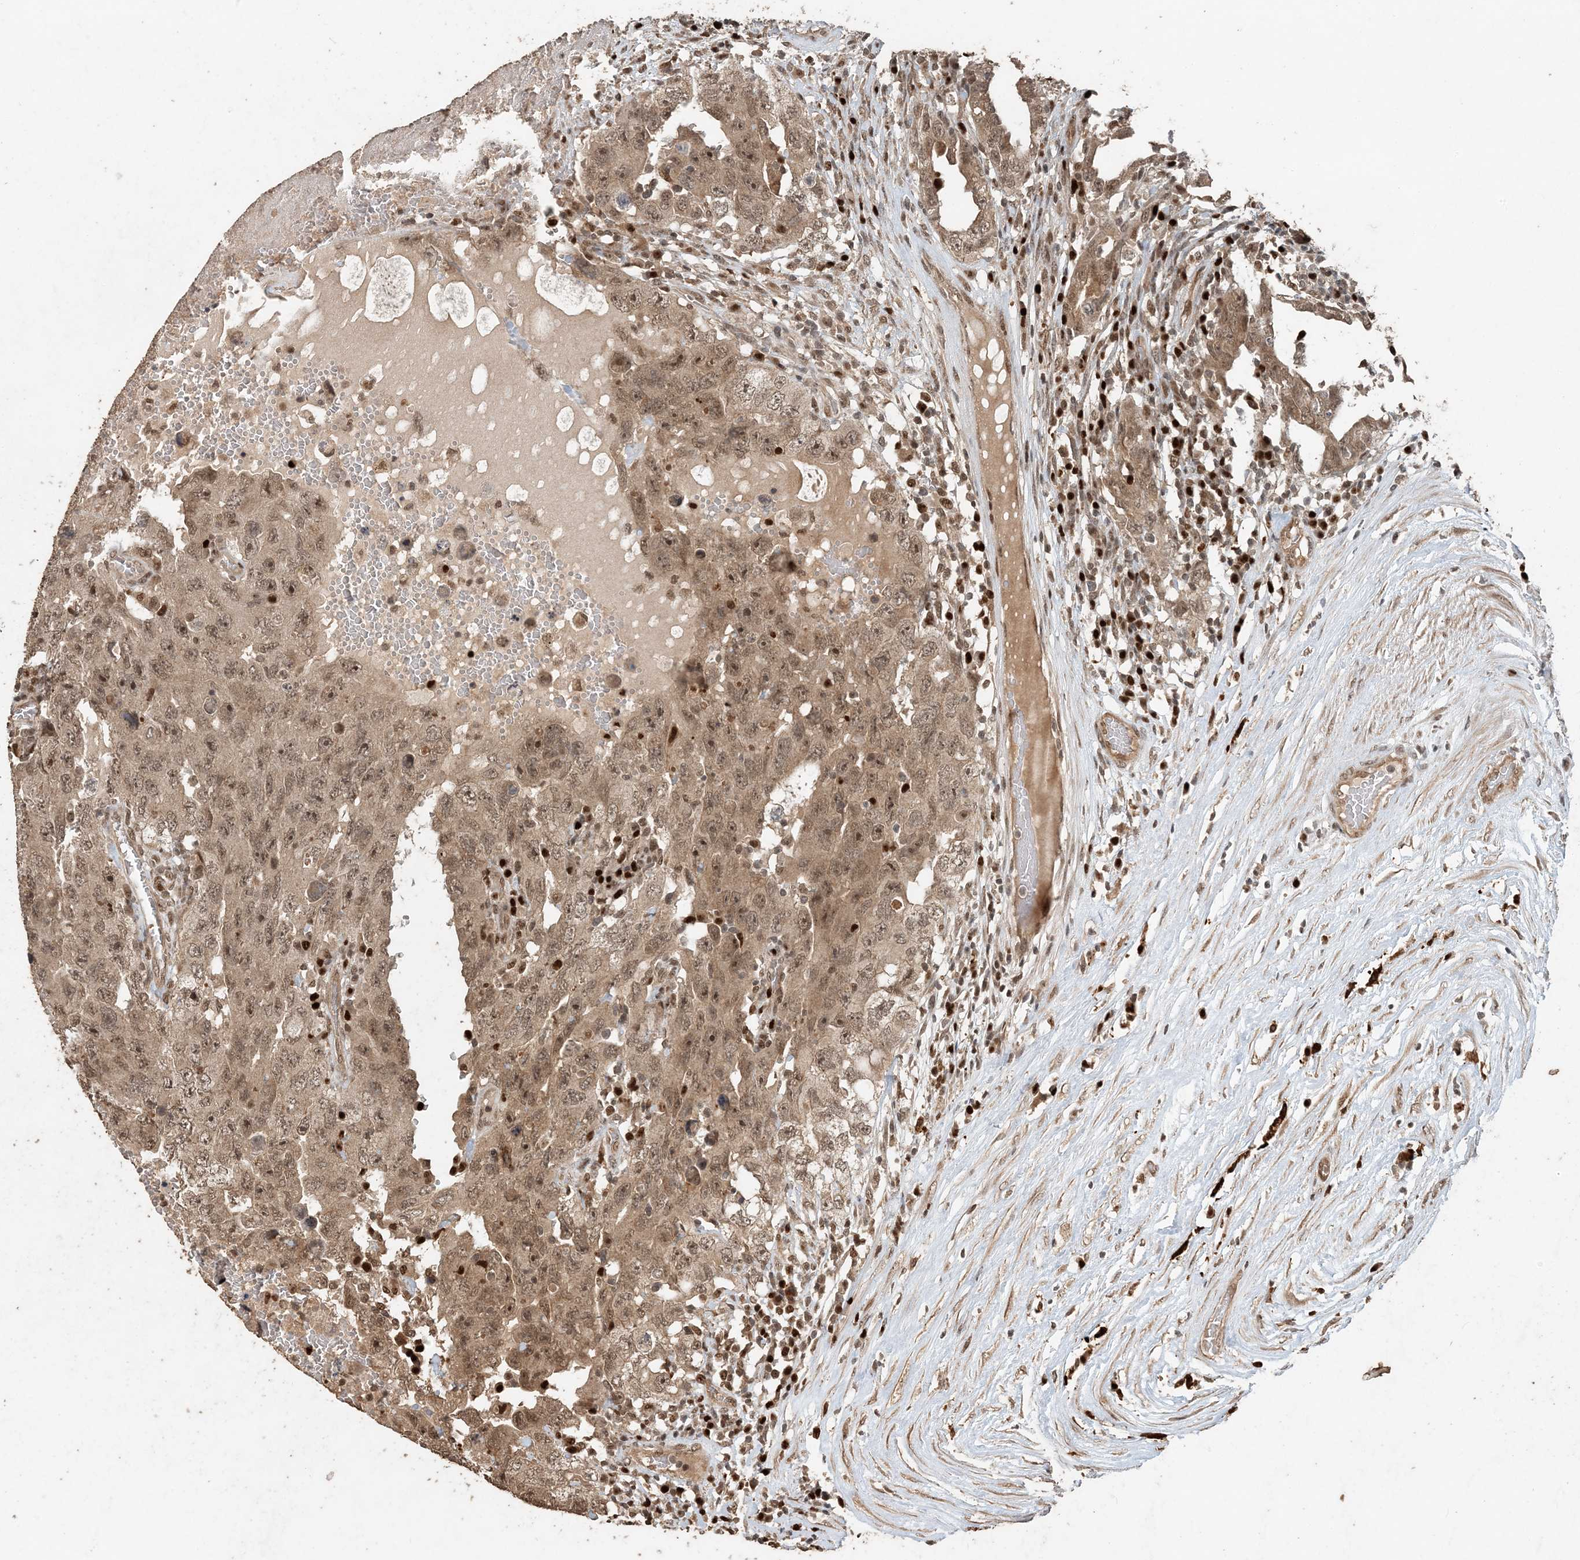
{"staining": {"intensity": "moderate", "quantity": ">75%", "location": "cytoplasmic/membranous,nuclear"}, "tissue": "testis cancer", "cell_type": "Tumor cells", "image_type": "cancer", "snomed": [{"axis": "morphology", "description": "Carcinoma, Embryonal, NOS"}, {"axis": "topography", "description": "Testis"}], "caption": "Brown immunohistochemical staining in human testis cancer shows moderate cytoplasmic/membranous and nuclear positivity in approximately >75% of tumor cells. The staining was performed using DAB (3,3'-diaminobenzidine) to visualize the protein expression in brown, while the nuclei were stained in blue with hematoxylin (Magnification: 20x).", "gene": "ATP13A2", "patient": {"sex": "male", "age": 26}}